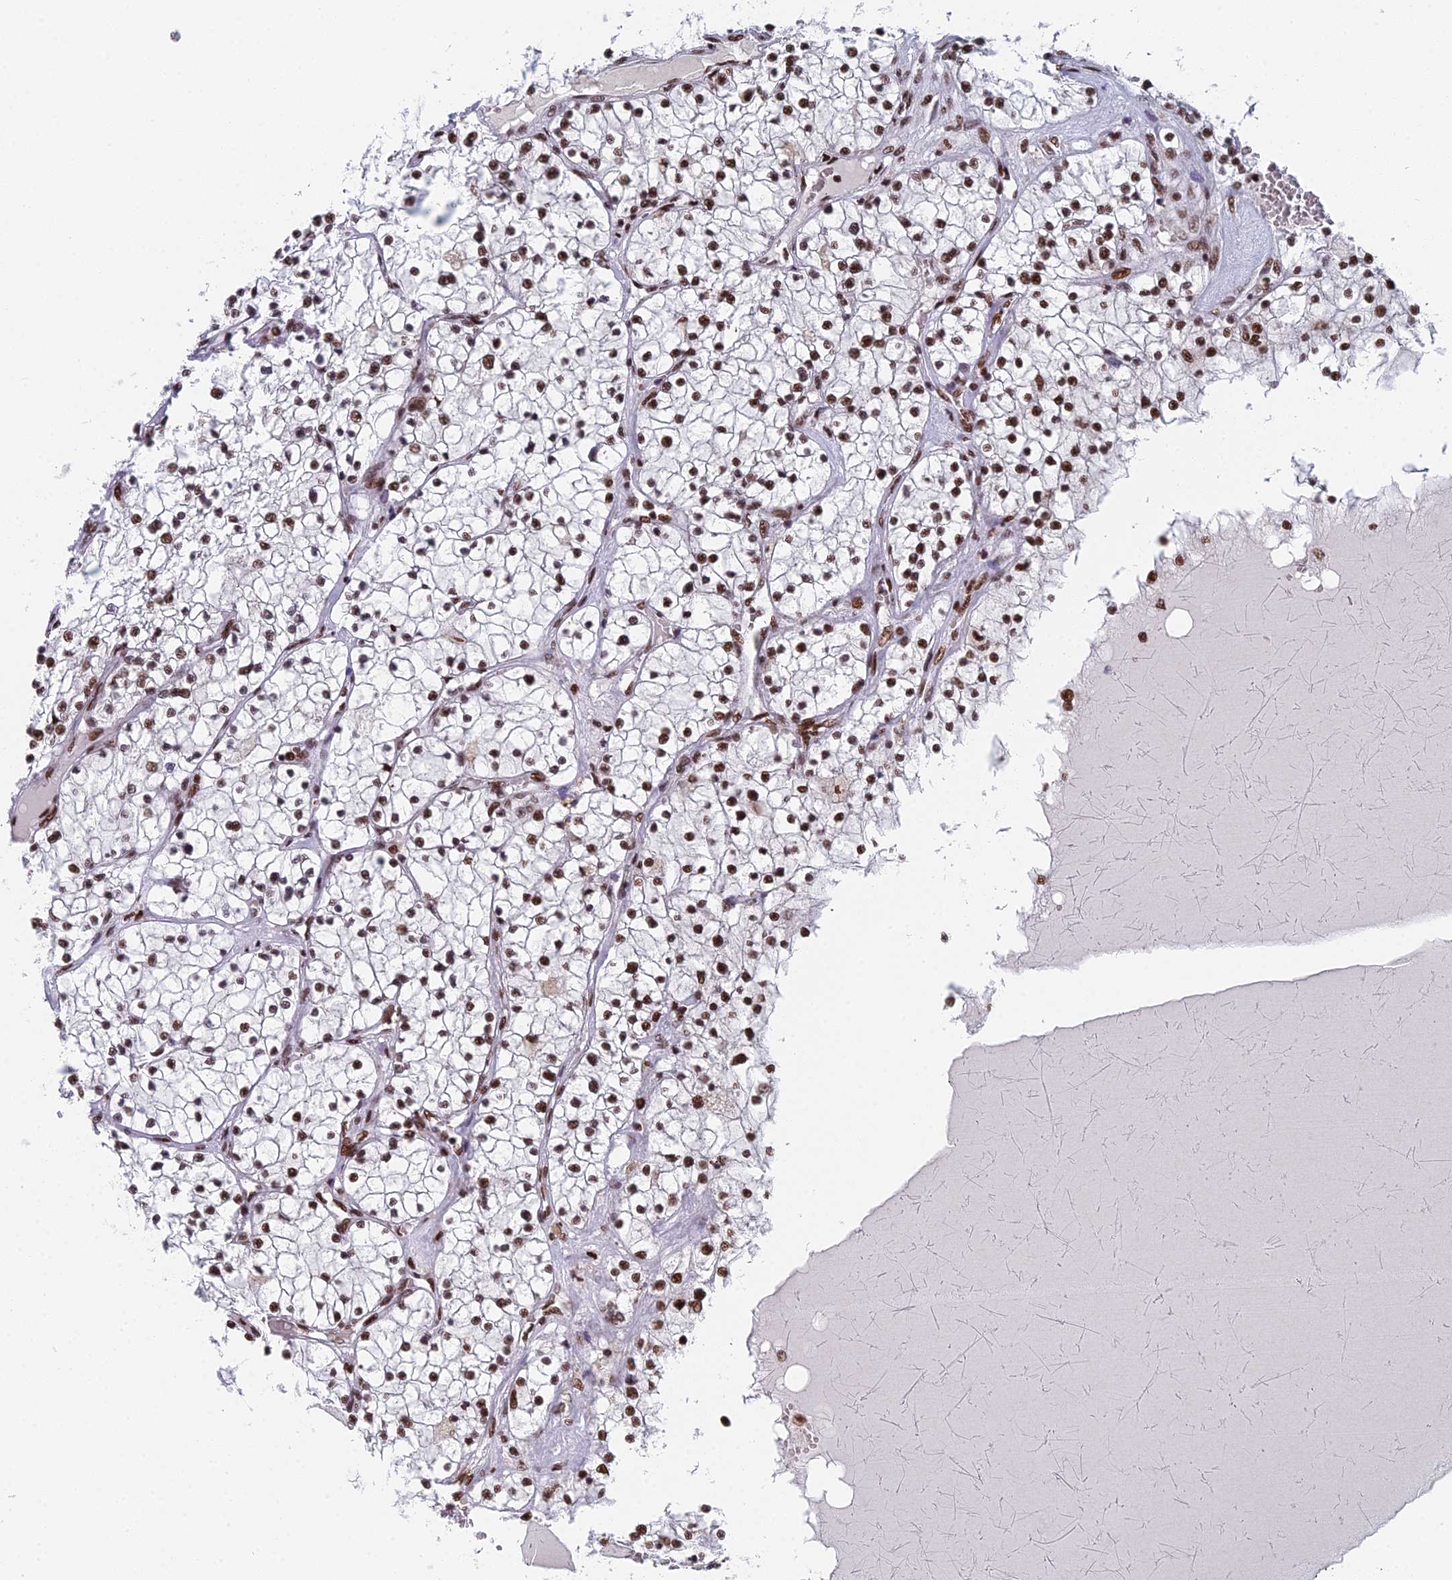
{"staining": {"intensity": "strong", "quantity": ">75%", "location": "nuclear"}, "tissue": "renal cancer", "cell_type": "Tumor cells", "image_type": "cancer", "snomed": [{"axis": "morphology", "description": "Normal tissue, NOS"}, {"axis": "morphology", "description": "Adenocarcinoma, NOS"}, {"axis": "topography", "description": "Kidney"}], "caption": "Immunohistochemical staining of human renal adenocarcinoma exhibits strong nuclear protein expression in approximately >75% of tumor cells. Using DAB (brown) and hematoxylin (blue) stains, captured at high magnification using brightfield microscopy.", "gene": "SF3B3", "patient": {"sex": "male", "age": 68}}